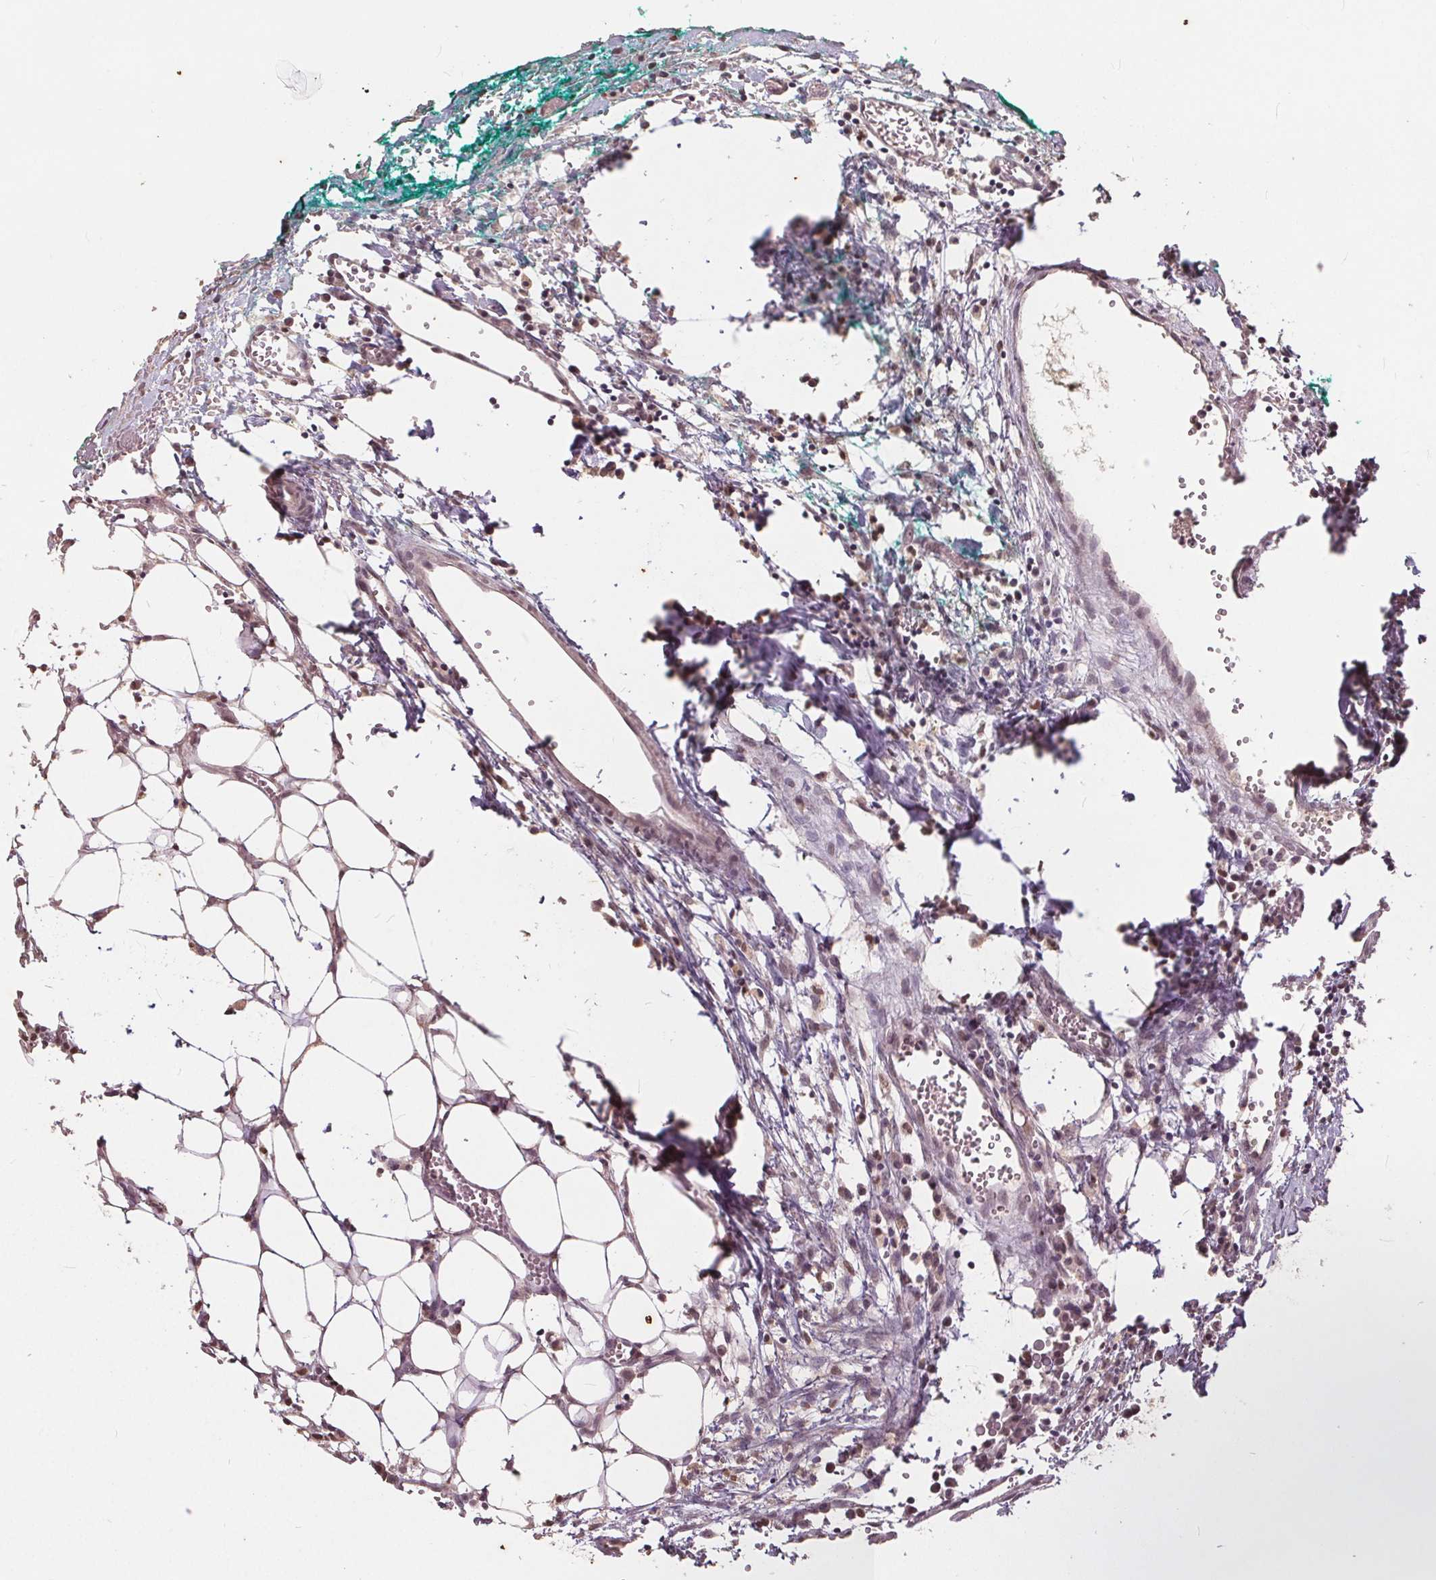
{"staining": {"intensity": "weak", "quantity": ">75%", "location": "nuclear"}, "tissue": "colorectal cancer", "cell_type": "Tumor cells", "image_type": "cancer", "snomed": [{"axis": "morphology", "description": "Adenocarcinoma, NOS"}, {"axis": "topography", "description": "Colon"}], "caption": "An image of human colorectal cancer (adenocarcinoma) stained for a protein exhibits weak nuclear brown staining in tumor cells.", "gene": "DNMT3B", "patient": {"sex": "female", "age": 82}}